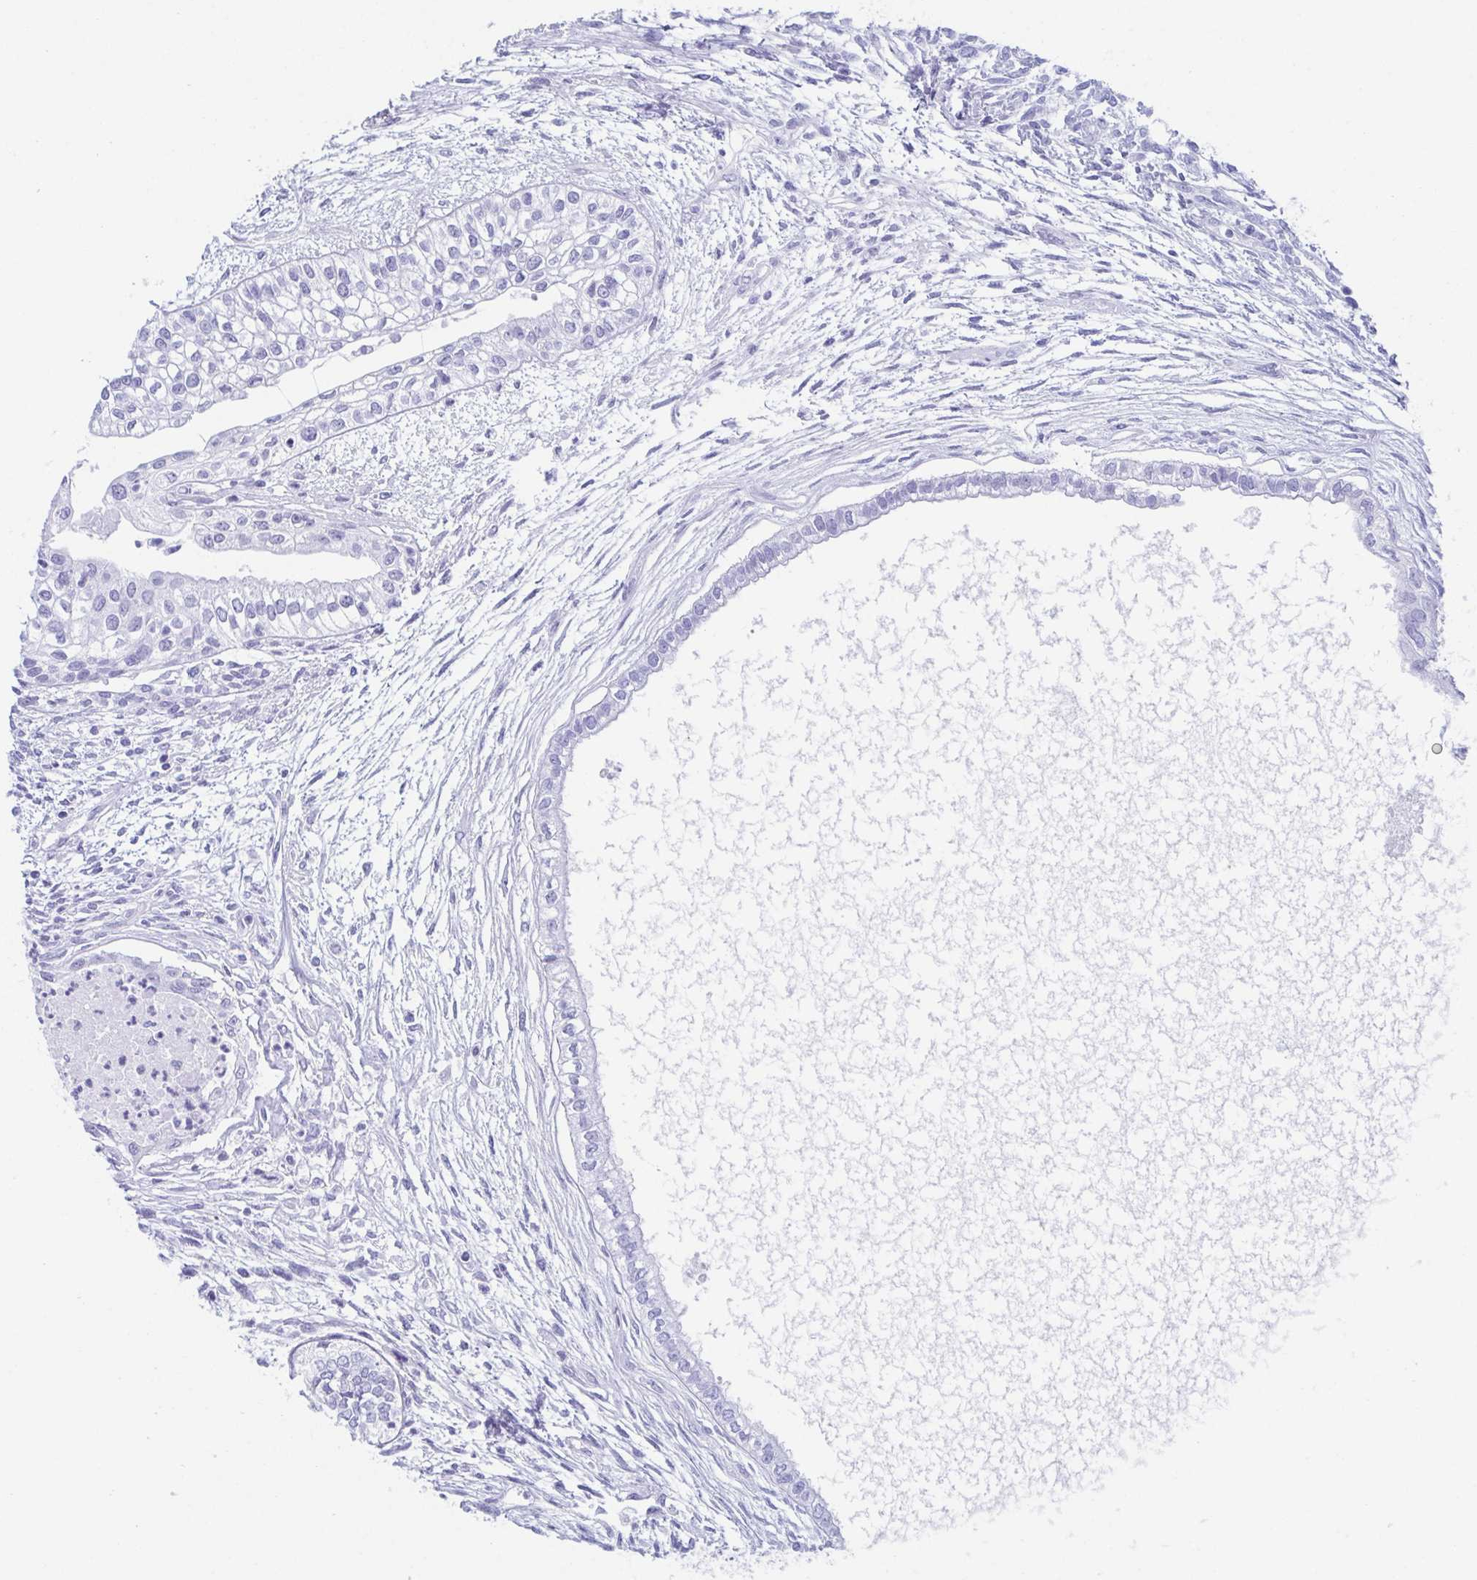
{"staining": {"intensity": "negative", "quantity": "none", "location": "none"}, "tissue": "testis cancer", "cell_type": "Tumor cells", "image_type": "cancer", "snomed": [{"axis": "morphology", "description": "Carcinoma, Embryonal, NOS"}, {"axis": "topography", "description": "Testis"}], "caption": "This image is of testis cancer (embryonal carcinoma) stained with immunohistochemistry (IHC) to label a protein in brown with the nuclei are counter-stained blue. There is no expression in tumor cells. (DAB (3,3'-diaminobenzidine) IHC with hematoxylin counter stain).", "gene": "LYRM2", "patient": {"sex": "male", "age": 37}}